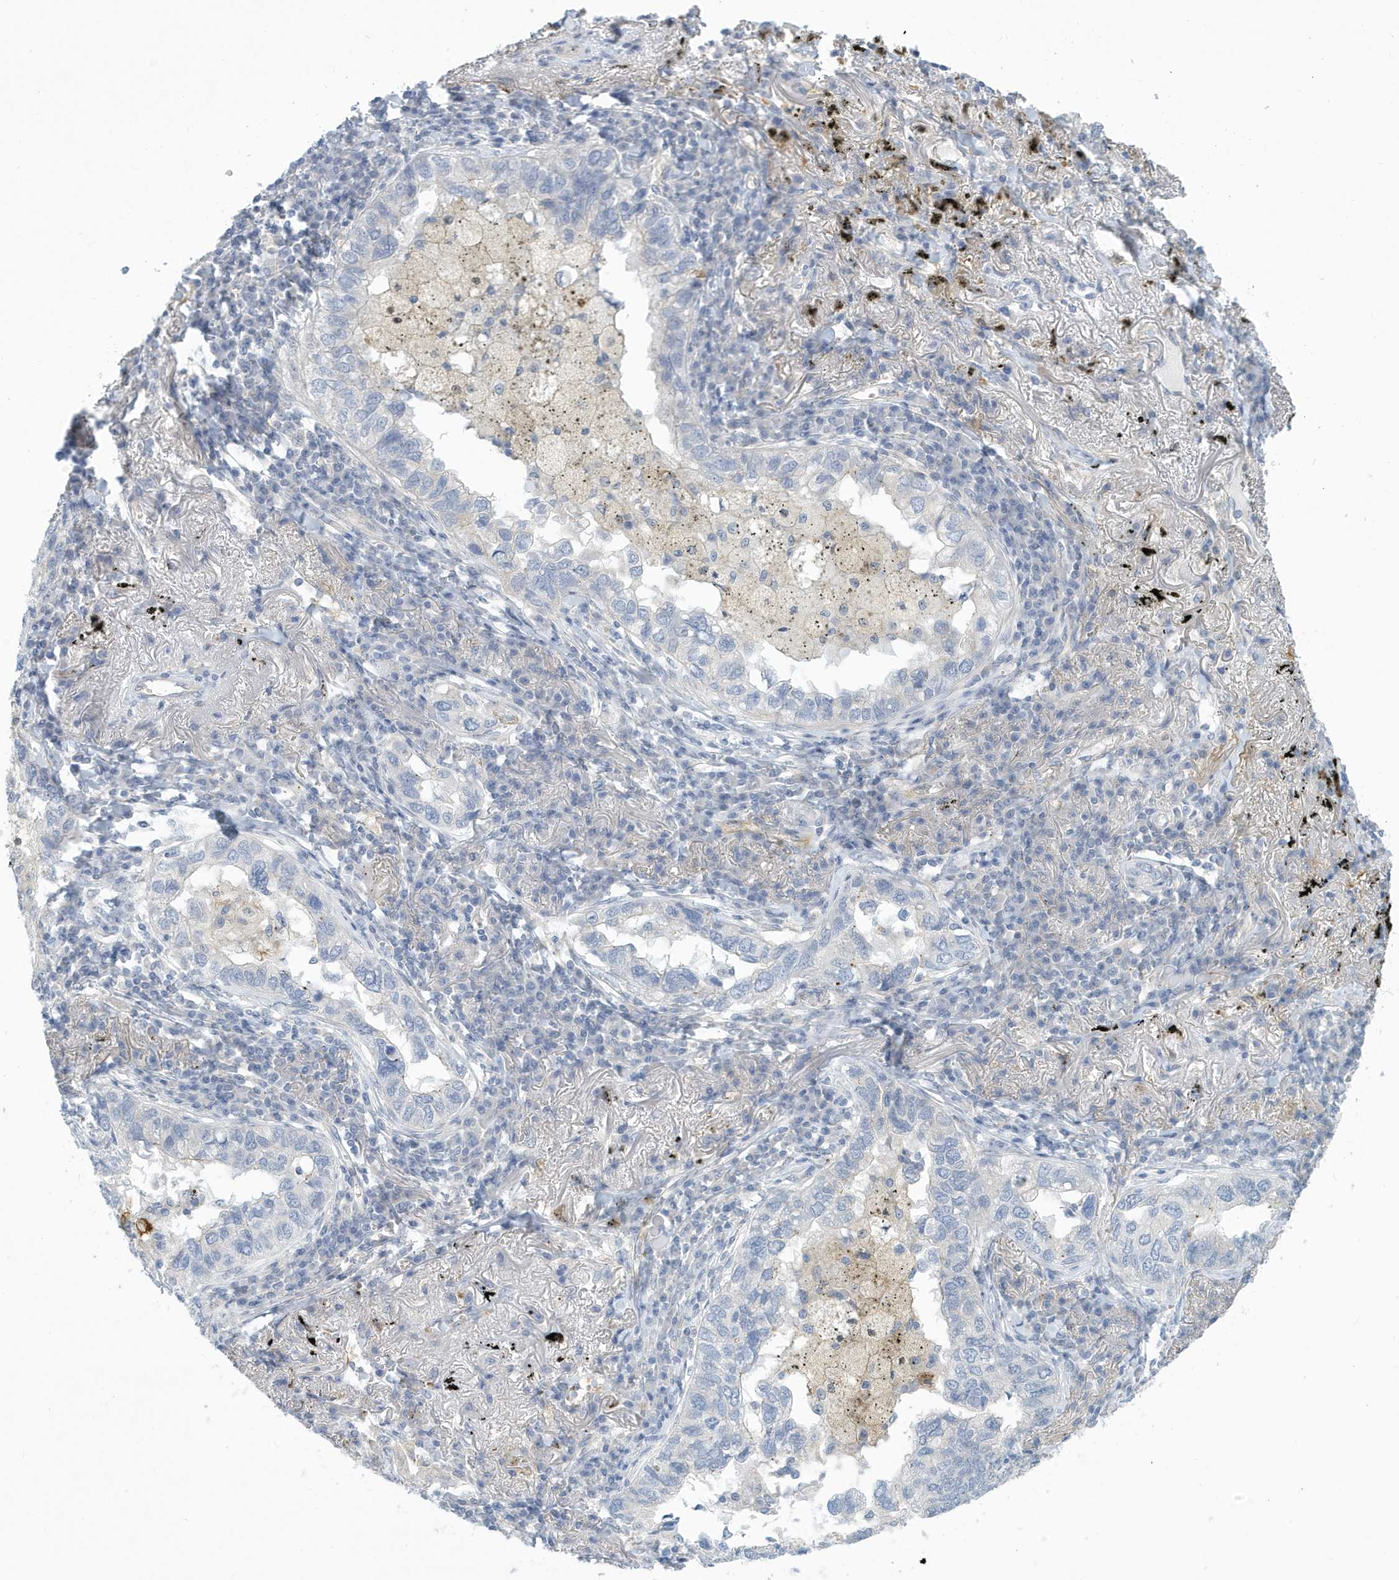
{"staining": {"intensity": "negative", "quantity": "none", "location": "none"}, "tissue": "lung cancer", "cell_type": "Tumor cells", "image_type": "cancer", "snomed": [{"axis": "morphology", "description": "Adenocarcinoma, NOS"}, {"axis": "topography", "description": "Lung"}], "caption": "High power microscopy image of an immunohistochemistry (IHC) photomicrograph of lung cancer (adenocarcinoma), revealing no significant positivity in tumor cells.", "gene": "VTA1", "patient": {"sex": "male", "age": 65}}